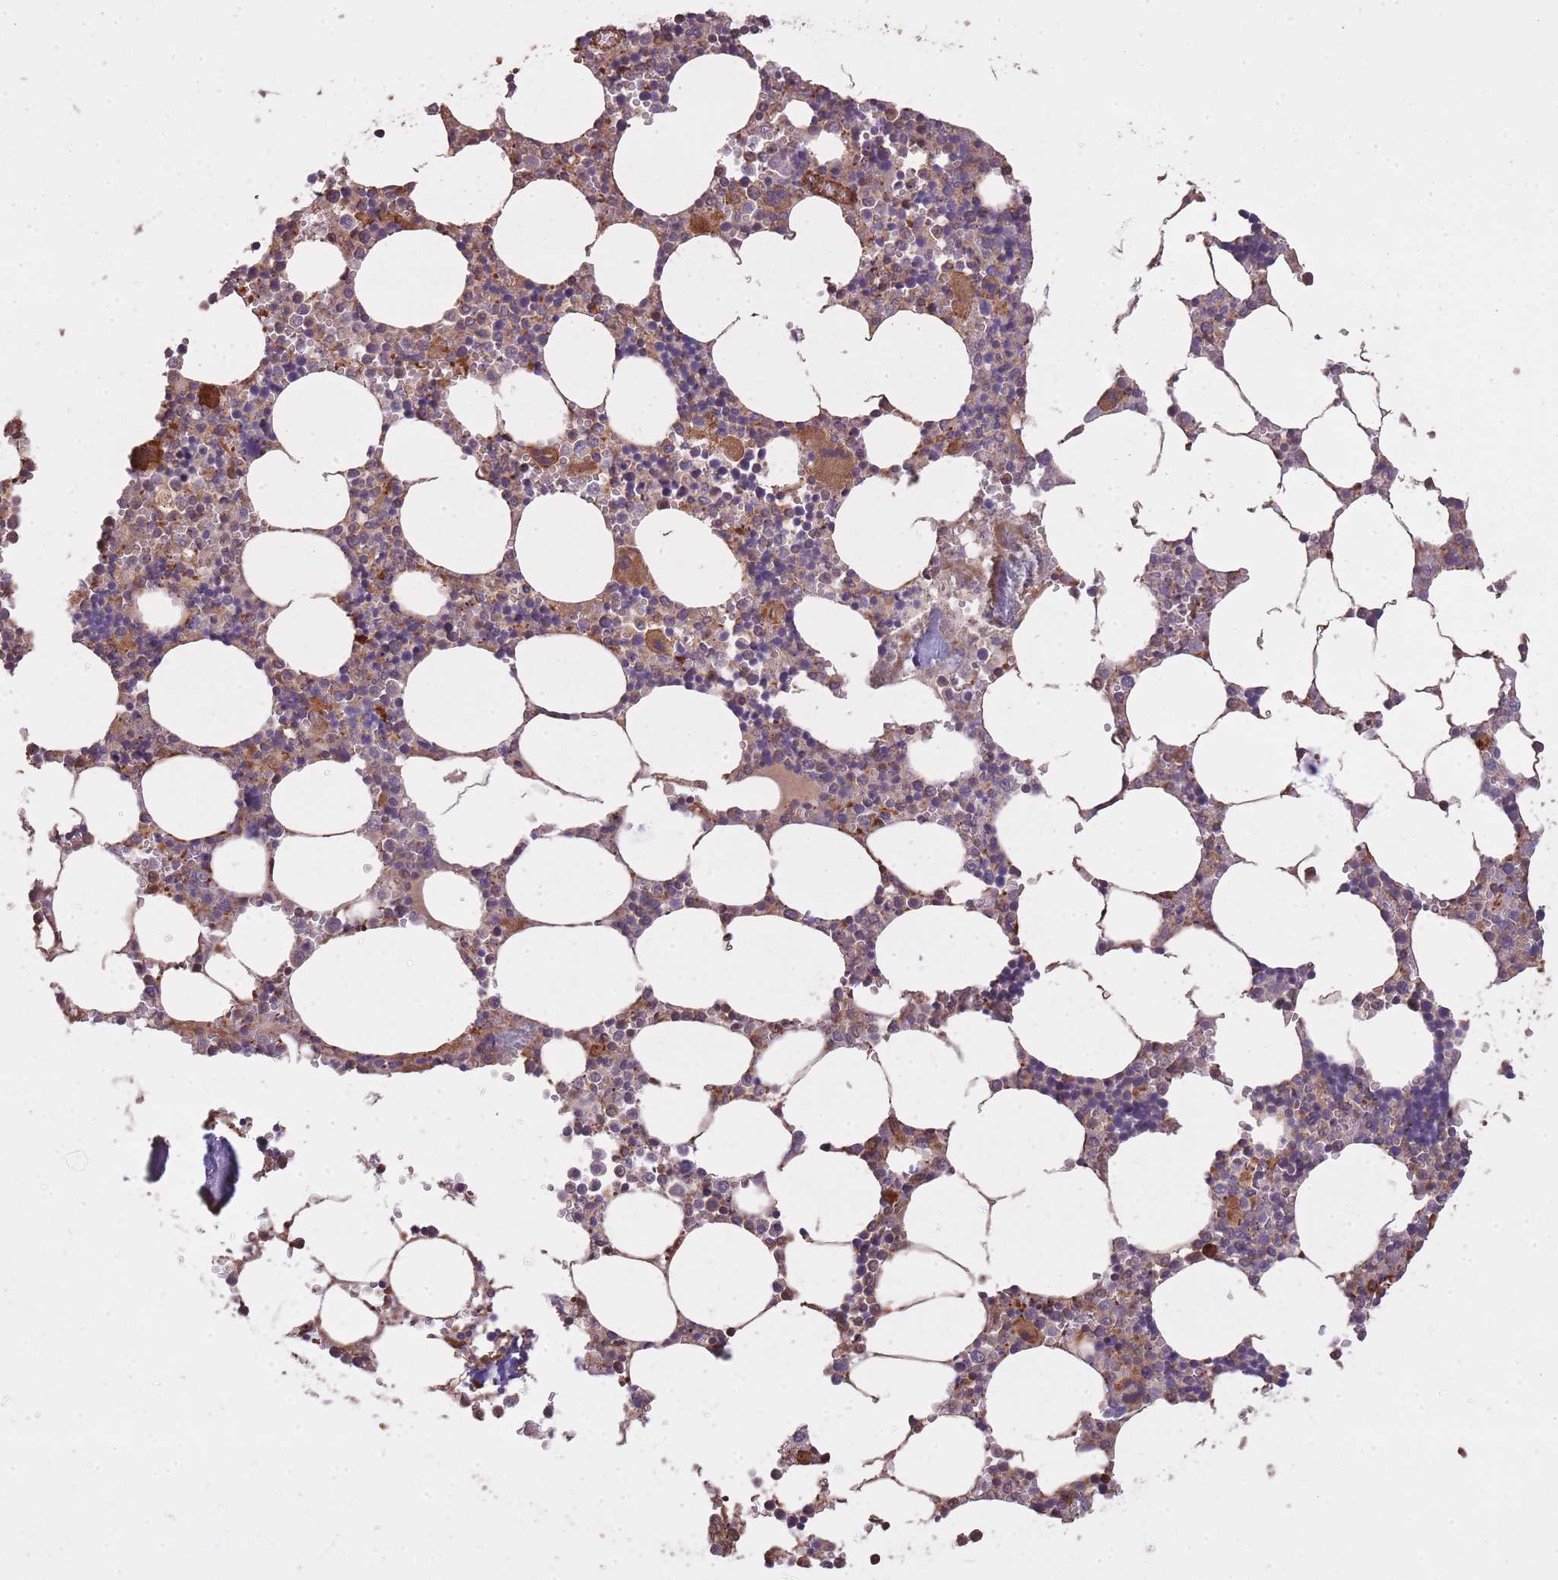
{"staining": {"intensity": "moderate", "quantity": "25%-75%", "location": "cytoplasmic/membranous,nuclear"}, "tissue": "bone marrow", "cell_type": "Hematopoietic cells", "image_type": "normal", "snomed": [{"axis": "morphology", "description": "Normal tissue, NOS"}, {"axis": "topography", "description": "Bone marrow"}], "caption": "This is a photomicrograph of immunohistochemistry staining of unremarkable bone marrow, which shows moderate positivity in the cytoplasmic/membranous,nuclear of hematopoietic cells.", "gene": "ARMH3", "patient": {"sex": "male", "age": 54}}